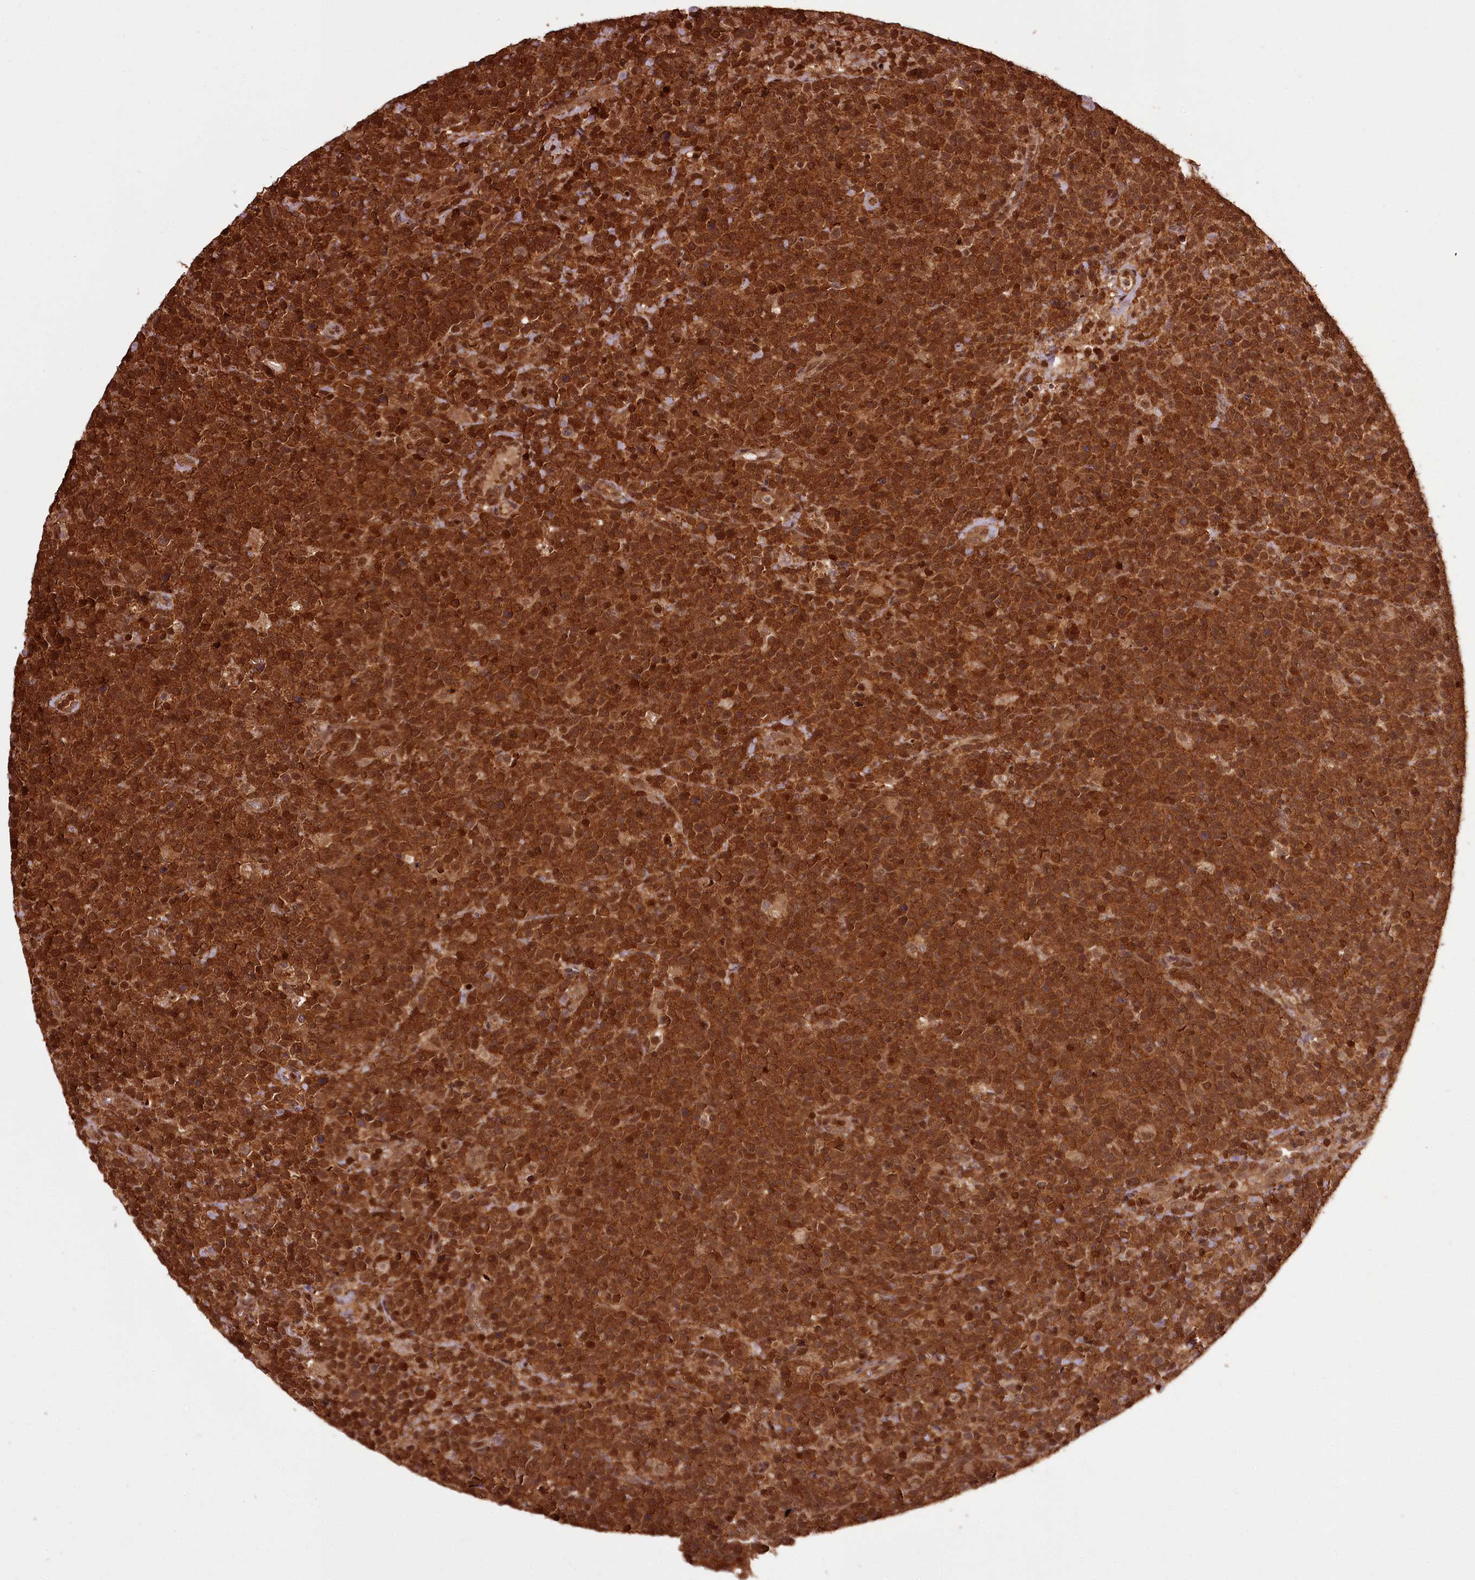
{"staining": {"intensity": "strong", "quantity": ">75%", "location": "cytoplasmic/membranous,nuclear"}, "tissue": "lymphoma", "cell_type": "Tumor cells", "image_type": "cancer", "snomed": [{"axis": "morphology", "description": "Malignant lymphoma, non-Hodgkin's type, High grade"}, {"axis": "topography", "description": "Lymph node"}], "caption": "High-power microscopy captured an IHC image of malignant lymphoma, non-Hodgkin's type (high-grade), revealing strong cytoplasmic/membranous and nuclear expression in about >75% of tumor cells. Immunohistochemistry (ihc) stains the protein of interest in brown and the nuclei are stained blue.", "gene": "NPRL2", "patient": {"sex": "male", "age": 61}}